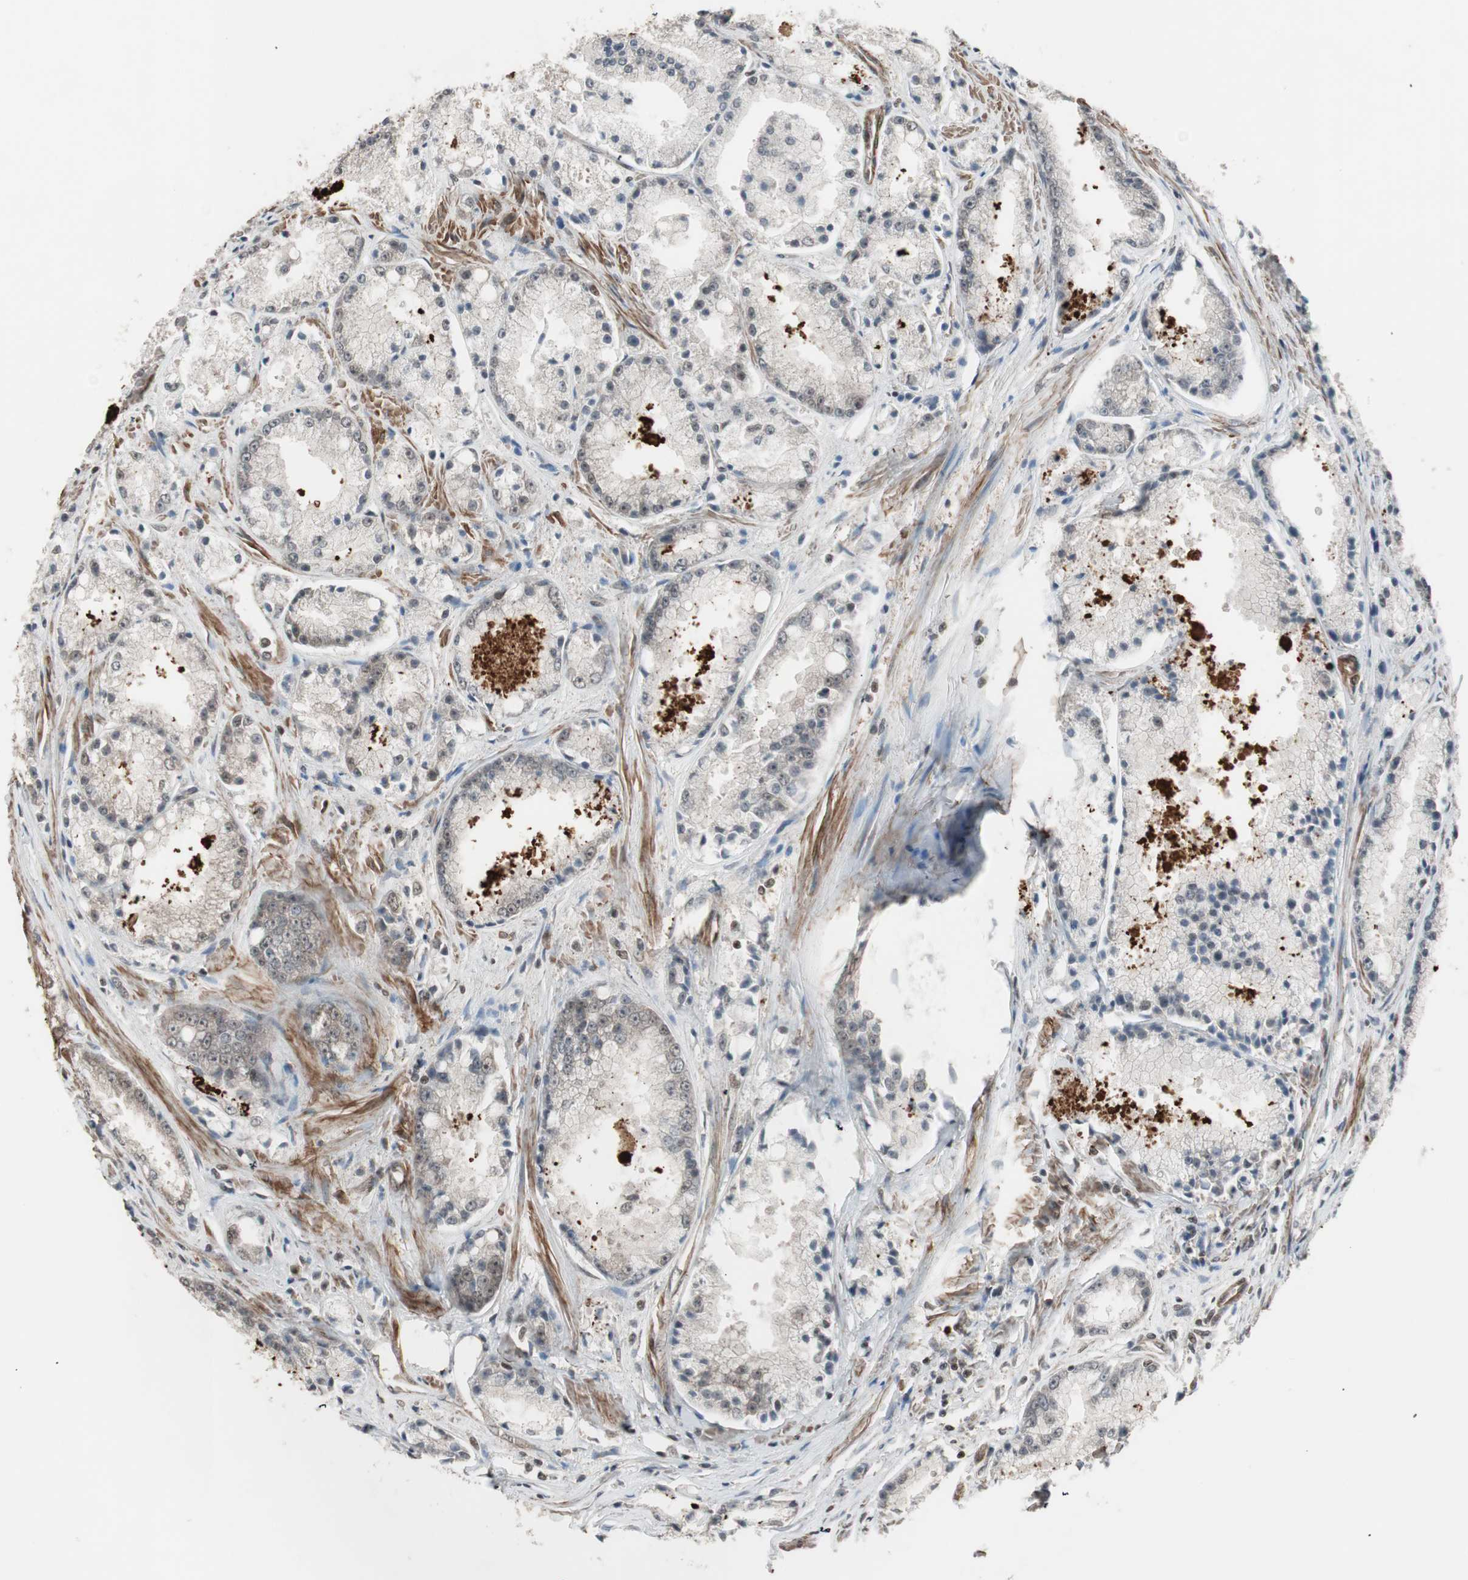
{"staining": {"intensity": "weak", "quantity": "<25%", "location": "nuclear"}, "tissue": "prostate cancer", "cell_type": "Tumor cells", "image_type": "cancer", "snomed": [{"axis": "morphology", "description": "Adenocarcinoma, Low grade"}, {"axis": "topography", "description": "Prostate"}], "caption": "DAB (3,3'-diaminobenzidine) immunohistochemical staining of human prostate cancer (low-grade adenocarcinoma) displays no significant staining in tumor cells.", "gene": "DRAP1", "patient": {"sex": "male", "age": 64}}